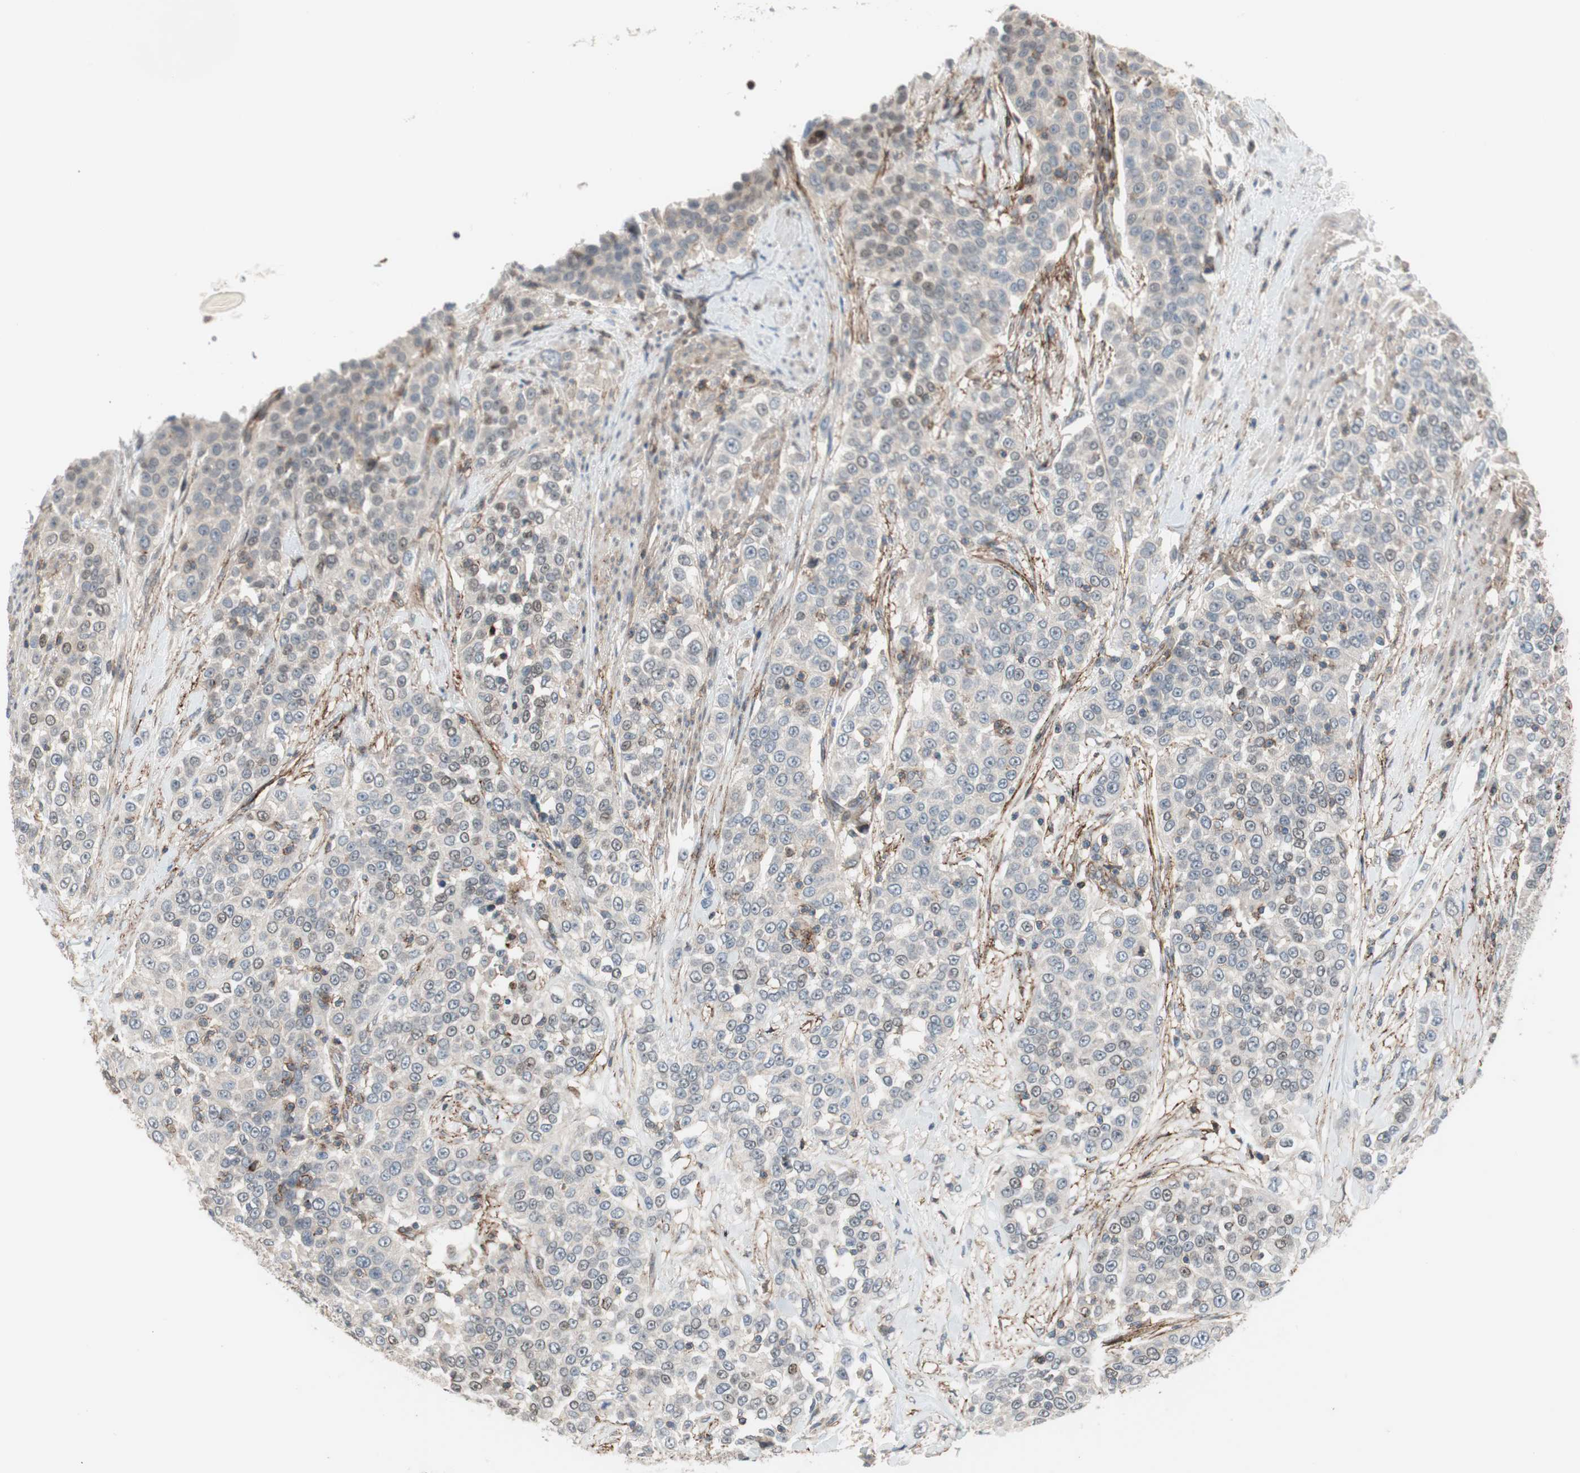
{"staining": {"intensity": "weak", "quantity": "<25%", "location": "nuclear"}, "tissue": "urothelial cancer", "cell_type": "Tumor cells", "image_type": "cancer", "snomed": [{"axis": "morphology", "description": "Urothelial carcinoma, High grade"}, {"axis": "topography", "description": "Urinary bladder"}], "caption": "DAB immunohistochemical staining of urothelial cancer shows no significant staining in tumor cells.", "gene": "GRHL1", "patient": {"sex": "female", "age": 80}}